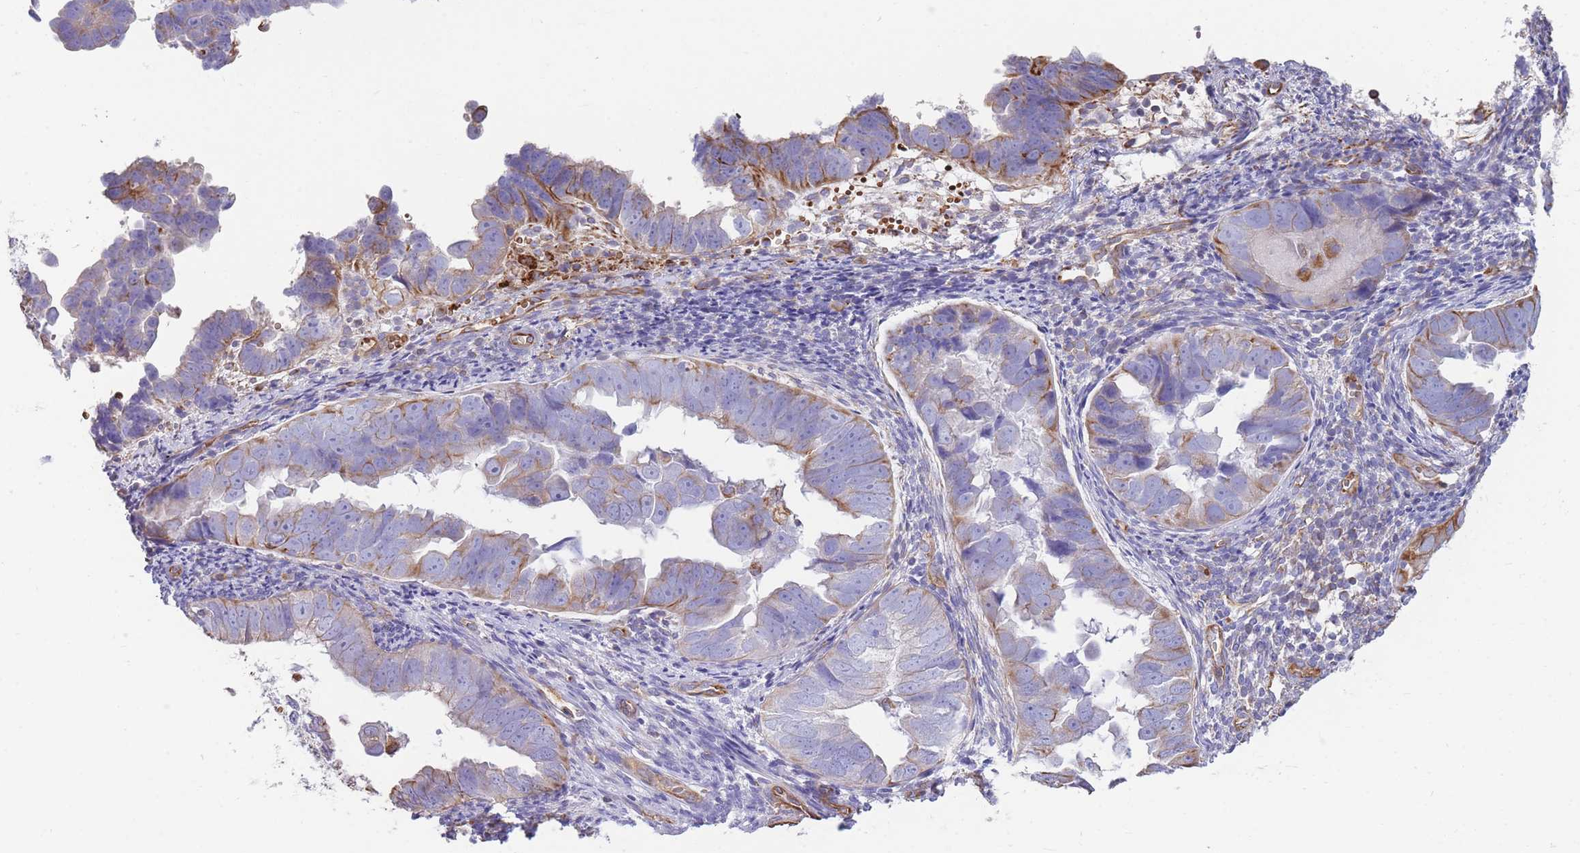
{"staining": {"intensity": "moderate", "quantity": "<25%", "location": "cytoplasmic/membranous"}, "tissue": "endometrial cancer", "cell_type": "Tumor cells", "image_type": "cancer", "snomed": [{"axis": "morphology", "description": "Adenocarcinoma, NOS"}, {"axis": "topography", "description": "Endometrium"}], "caption": "This is an image of immunohistochemistry (IHC) staining of endometrial adenocarcinoma, which shows moderate staining in the cytoplasmic/membranous of tumor cells.", "gene": "ANKRD53", "patient": {"sex": "female", "age": 75}}